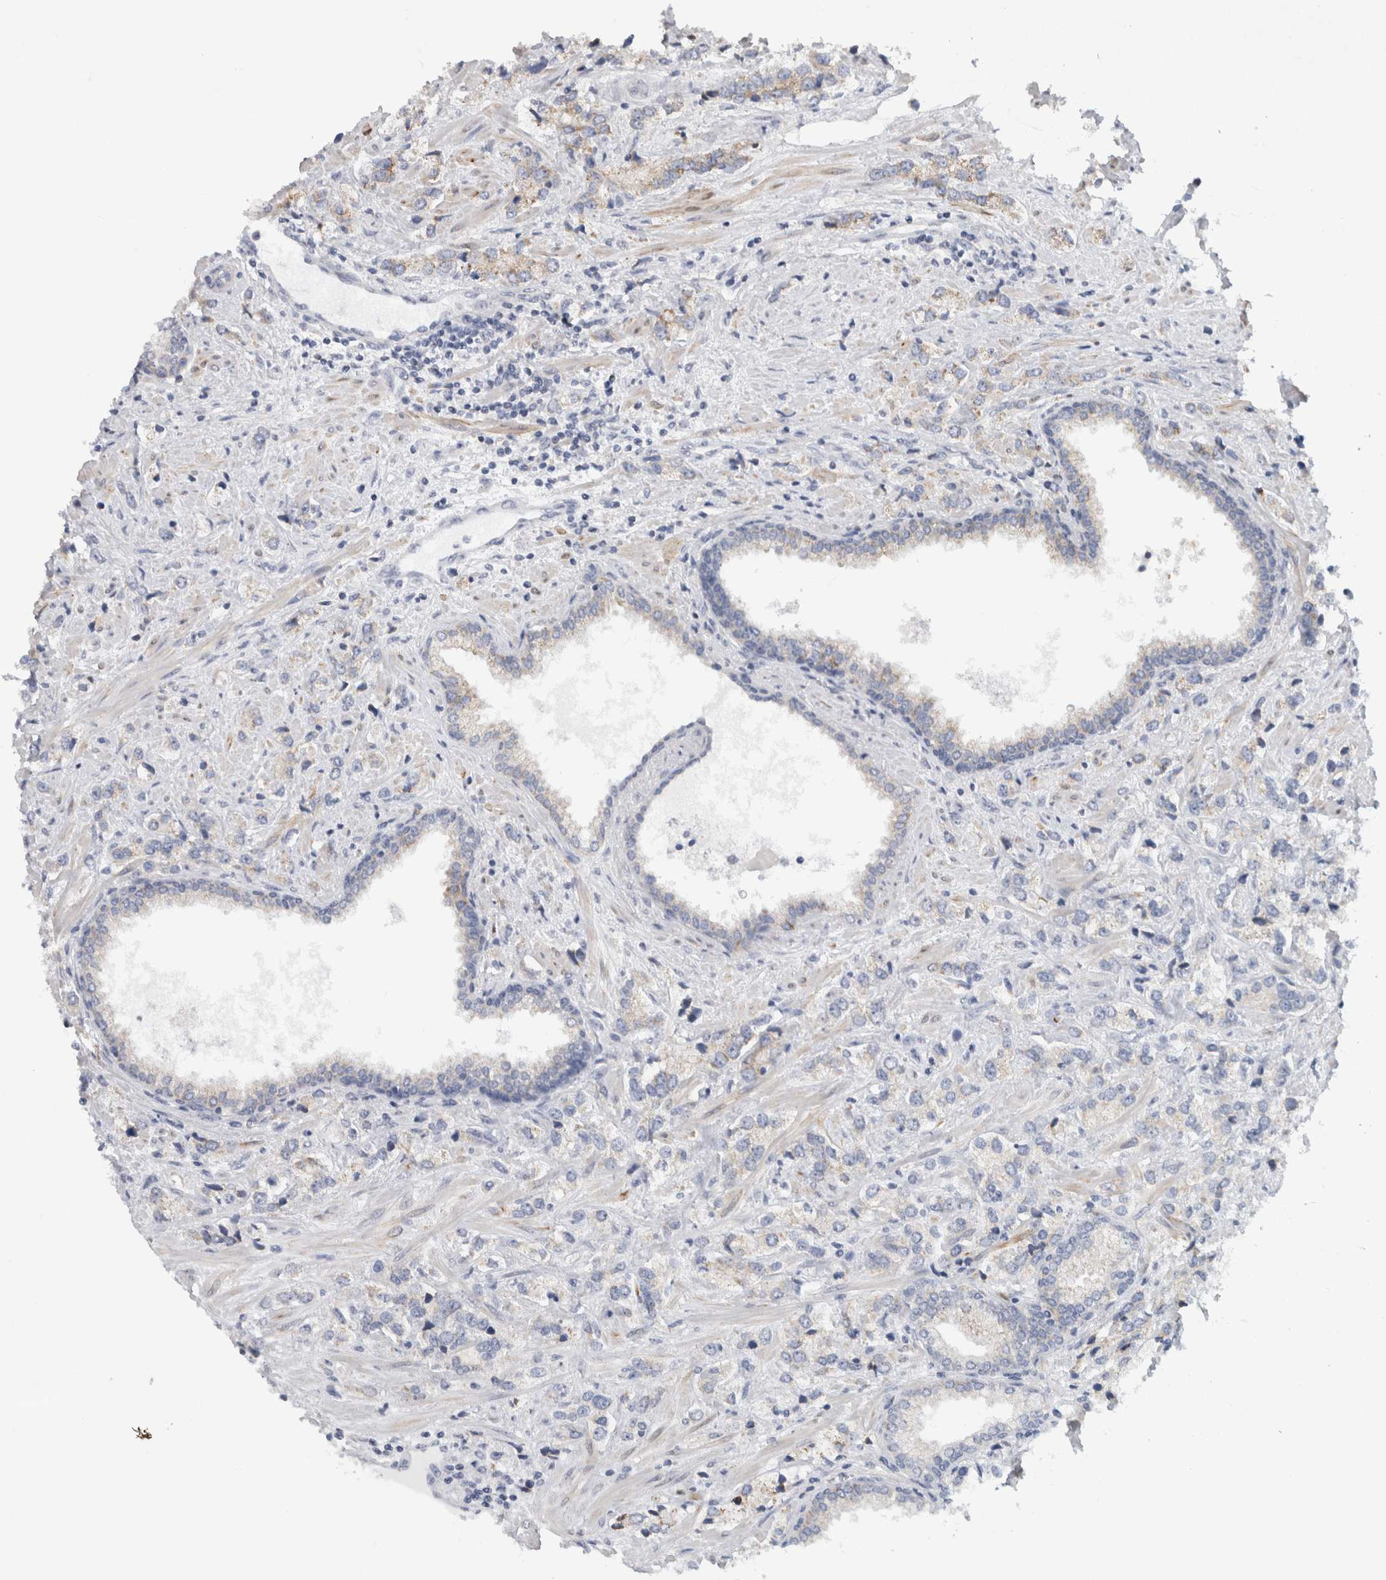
{"staining": {"intensity": "weak", "quantity": "<25%", "location": "cytoplasmic/membranous"}, "tissue": "prostate cancer", "cell_type": "Tumor cells", "image_type": "cancer", "snomed": [{"axis": "morphology", "description": "Adenocarcinoma, High grade"}, {"axis": "topography", "description": "Prostate"}], "caption": "Immunohistochemistry (IHC) photomicrograph of human prostate cancer (adenocarcinoma (high-grade)) stained for a protein (brown), which exhibits no expression in tumor cells.", "gene": "RAB18", "patient": {"sex": "male", "age": 66}}